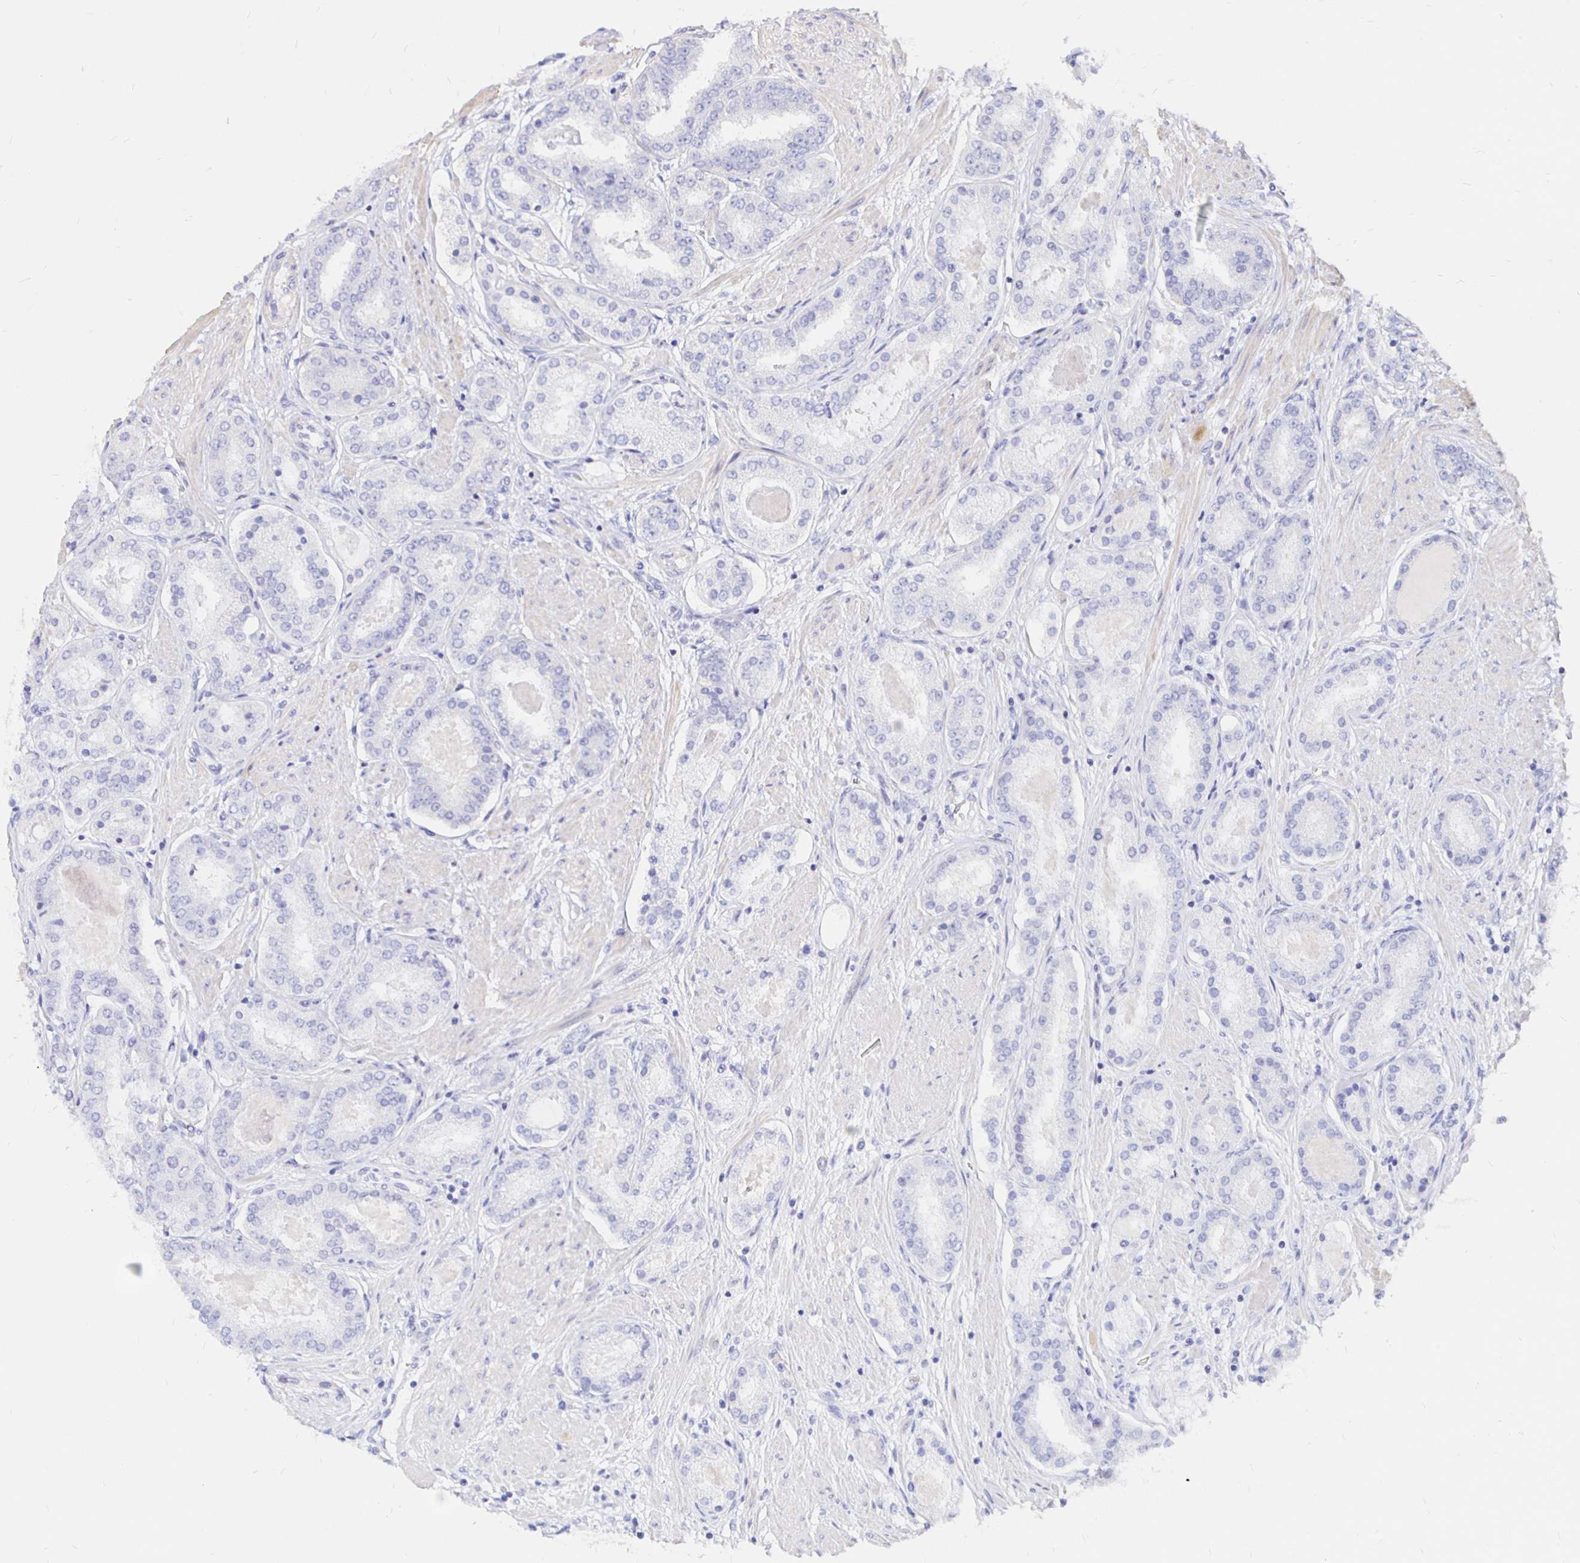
{"staining": {"intensity": "negative", "quantity": "none", "location": "none"}, "tissue": "prostate cancer", "cell_type": "Tumor cells", "image_type": "cancer", "snomed": [{"axis": "morphology", "description": "Adenocarcinoma, High grade"}, {"axis": "topography", "description": "Prostate"}], "caption": "This is an immunohistochemistry photomicrograph of human high-grade adenocarcinoma (prostate). There is no expression in tumor cells.", "gene": "NECAB1", "patient": {"sex": "male", "age": 63}}